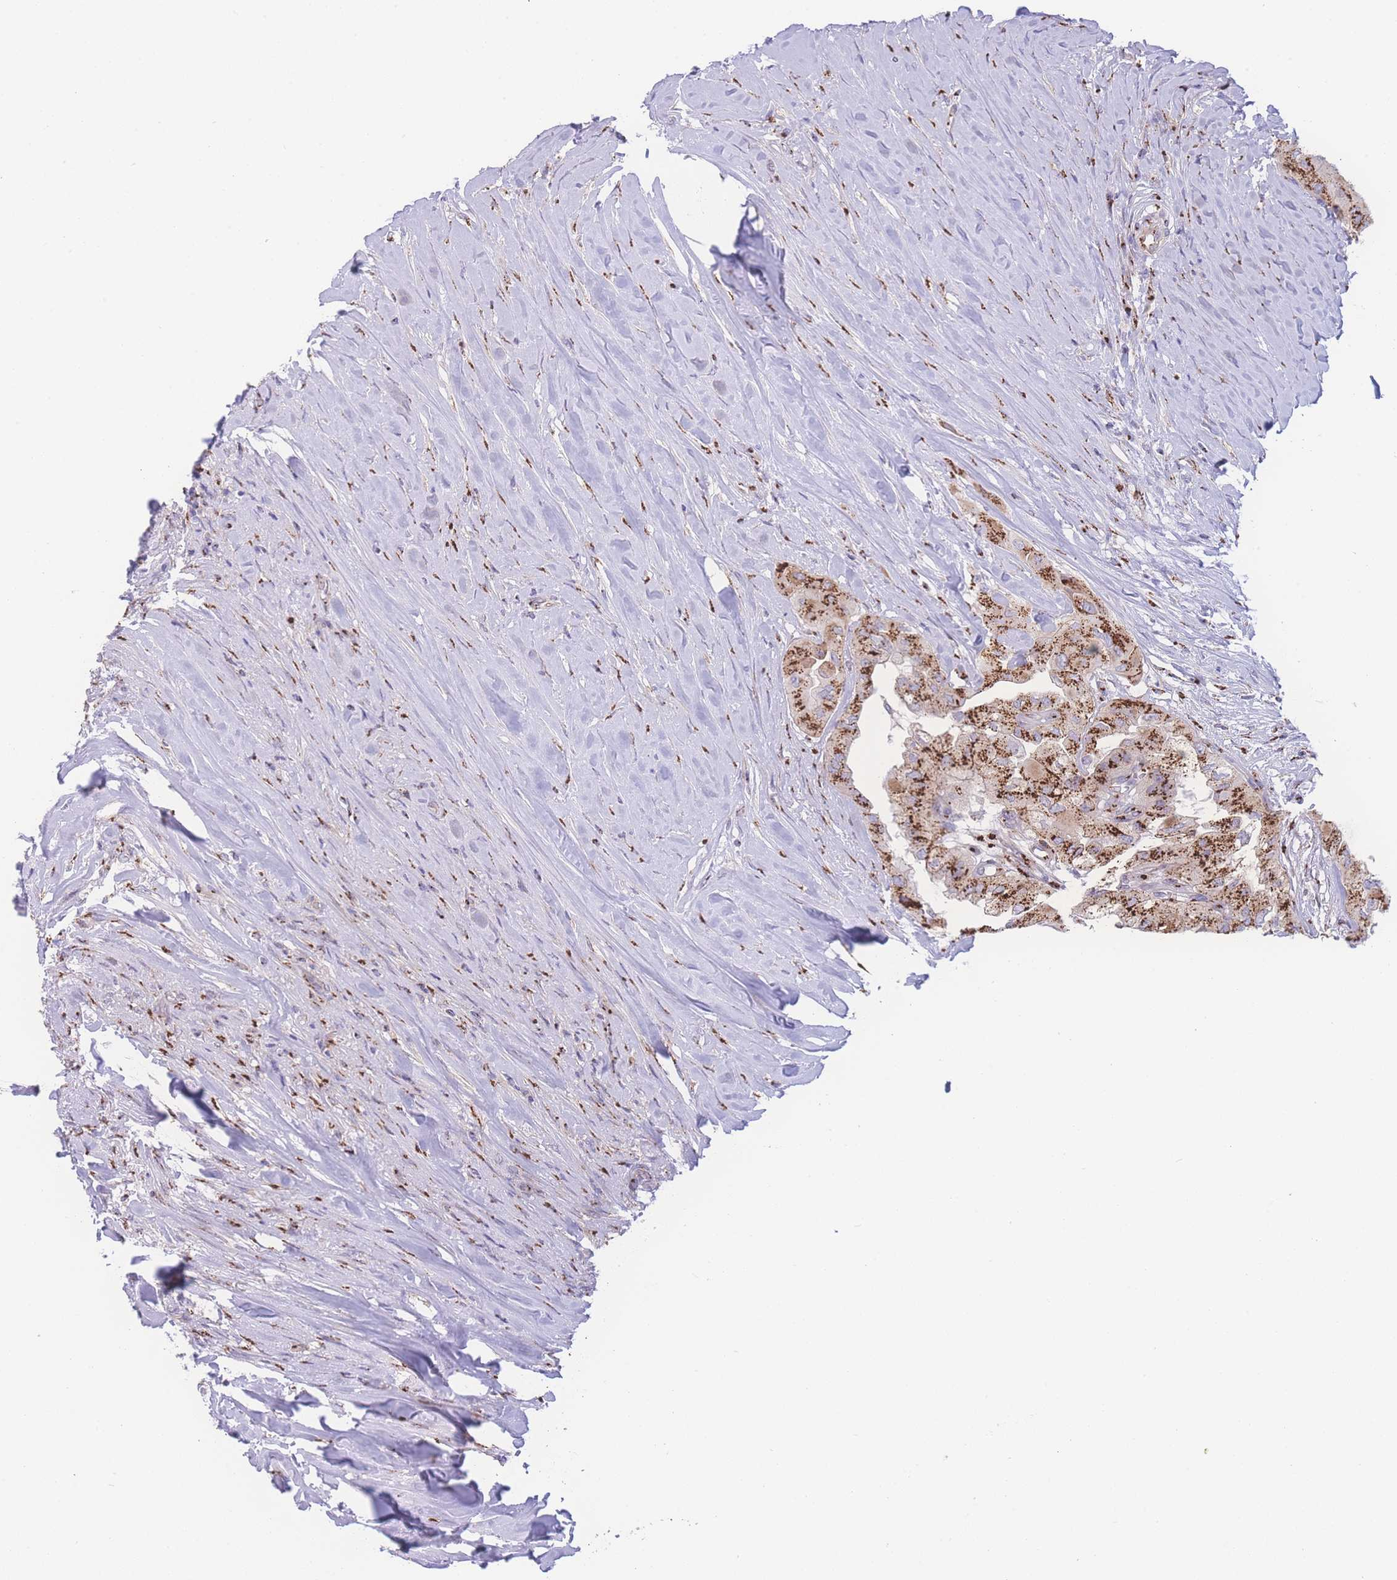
{"staining": {"intensity": "strong", "quantity": ">75%", "location": "cytoplasmic/membranous"}, "tissue": "thyroid cancer", "cell_type": "Tumor cells", "image_type": "cancer", "snomed": [{"axis": "morphology", "description": "Papillary adenocarcinoma, NOS"}, {"axis": "topography", "description": "Thyroid gland"}], "caption": "Approximately >75% of tumor cells in thyroid cancer exhibit strong cytoplasmic/membranous protein staining as visualized by brown immunohistochemical staining.", "gene": "GOLM2", "patient": {"sex": "female", "age": 59}}